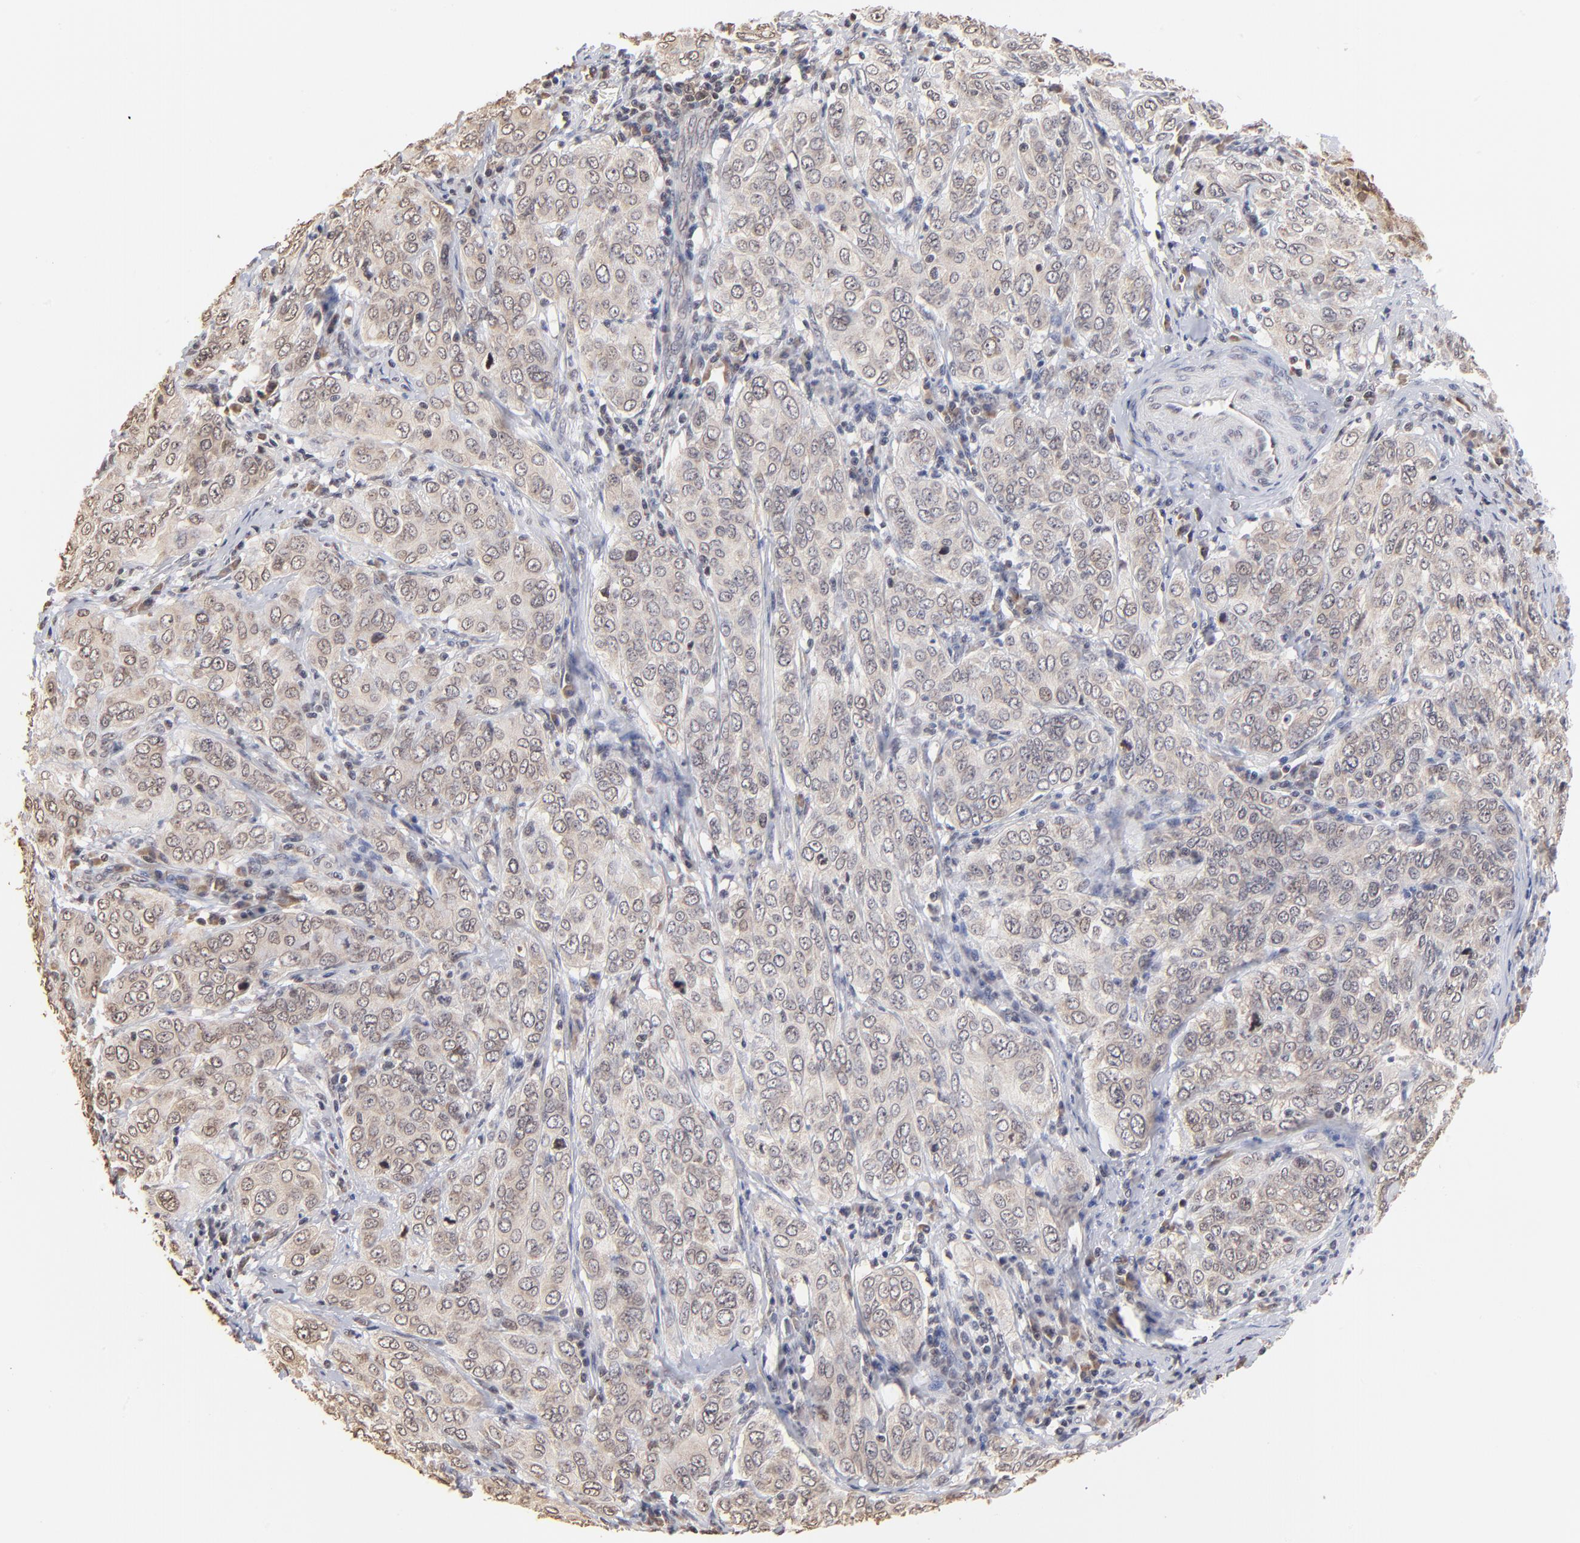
{"staining": {"intensity": "weak", "quantity": ">75%", "location": "cytoplasmic/membranous"}, "tissue": "cervical cancer", "cell_type": "Tumor cells", "image_type": "cancer", "snomed": [{"axis": "morphology", "description": "Squamous cell carcinoma, NOS"}, {"axis": "topography", "description": "Cervix"}], "caption": "The micrograph shows a brown stain indicating the presence of a protein in the cytoplasmic/membranous of tumor cells in squamous cell carcinoma (cervical).", "gene": "BRPF1", "patient": {"sex": "female", "age": 38}}